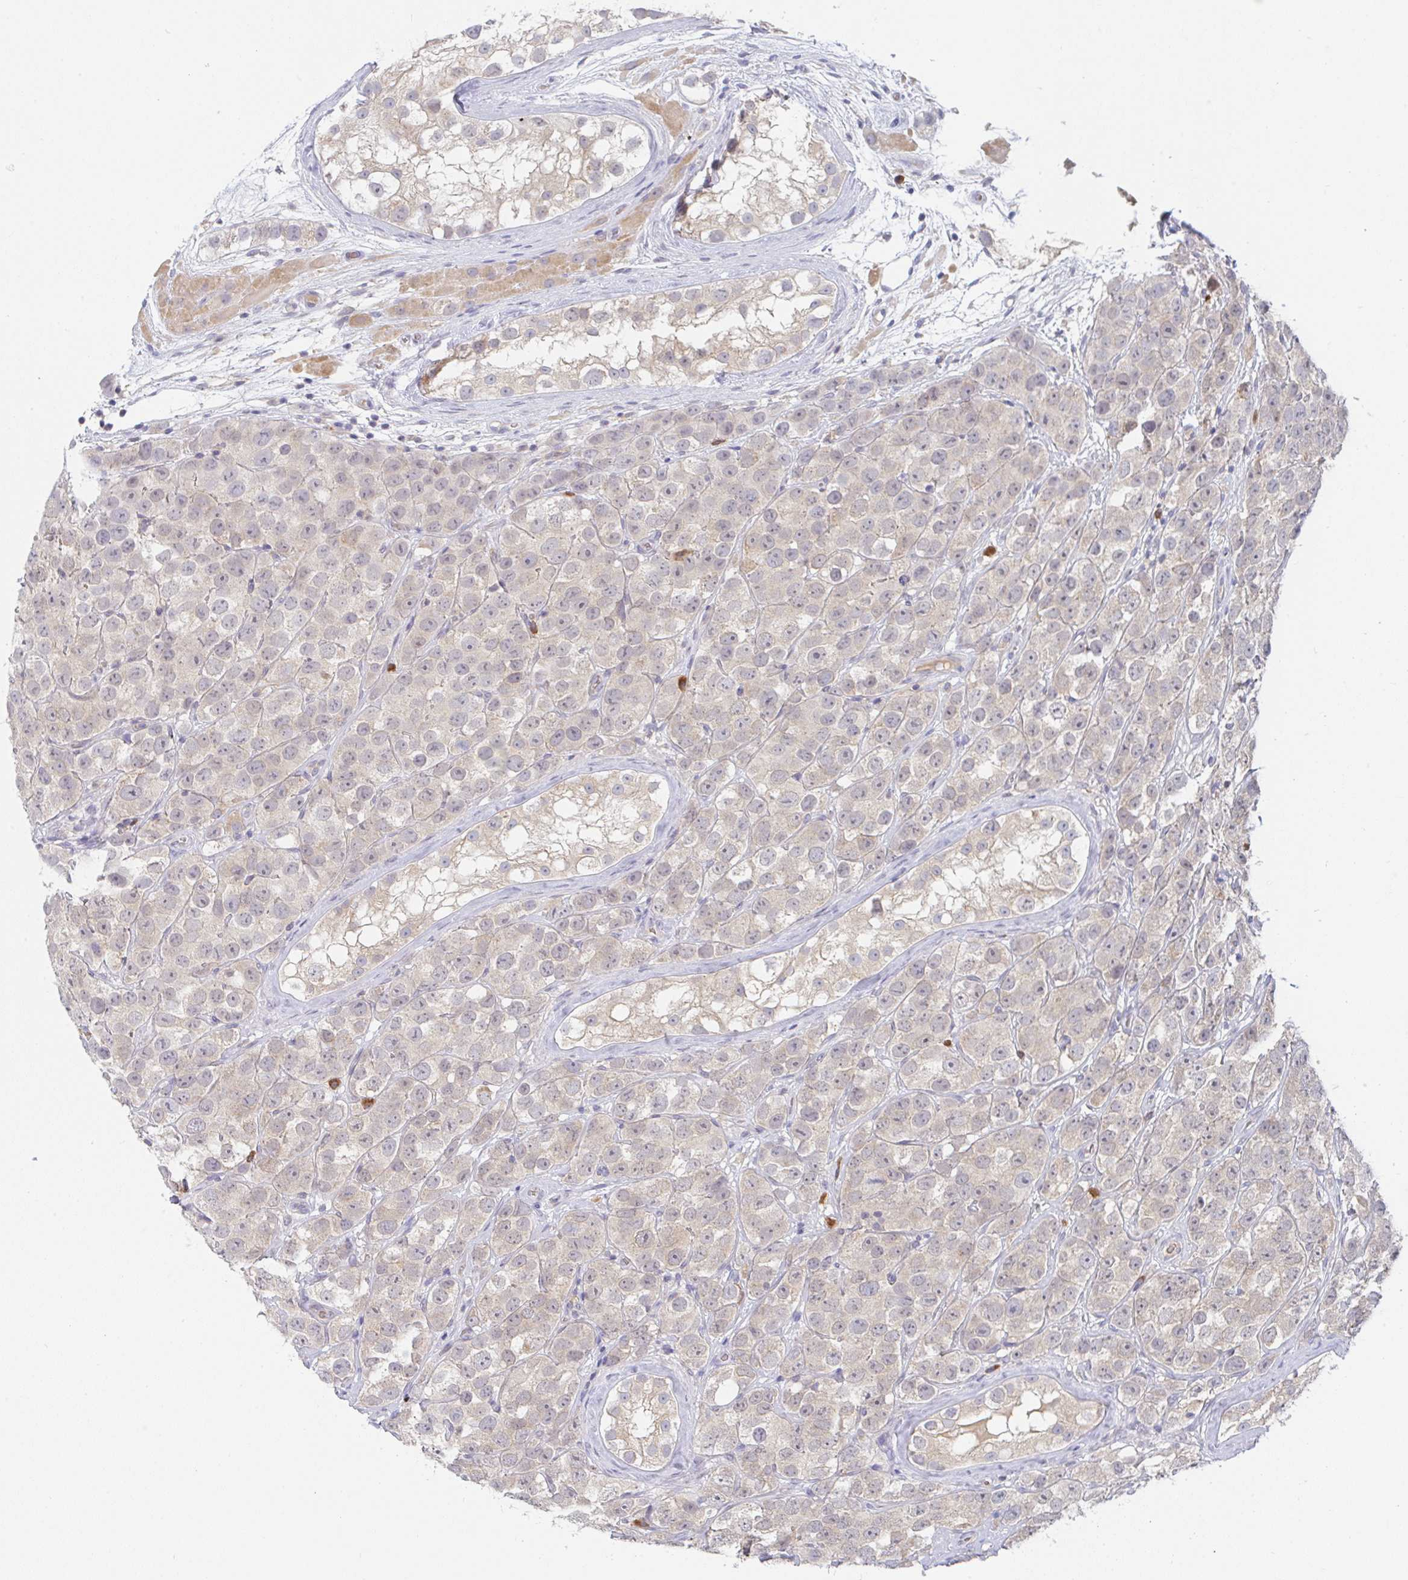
{"staining": {"intensity": "negative", "quantity": "none", "location": "none"}, "tissue": "testis cancer", "cell_type": "Tumor cells", "image_type": "cancer", "snomed": [{"axis": "morphology", "description": "Seminoma, NOS"}, {"axis": "topography", "description": "Testis"}], "caption": "Protein analysis of seminoma (testis) displays no significant positivity in tumor cells.", "gene": "DERL2", "patient": {"sex": "male", "age": 28}}